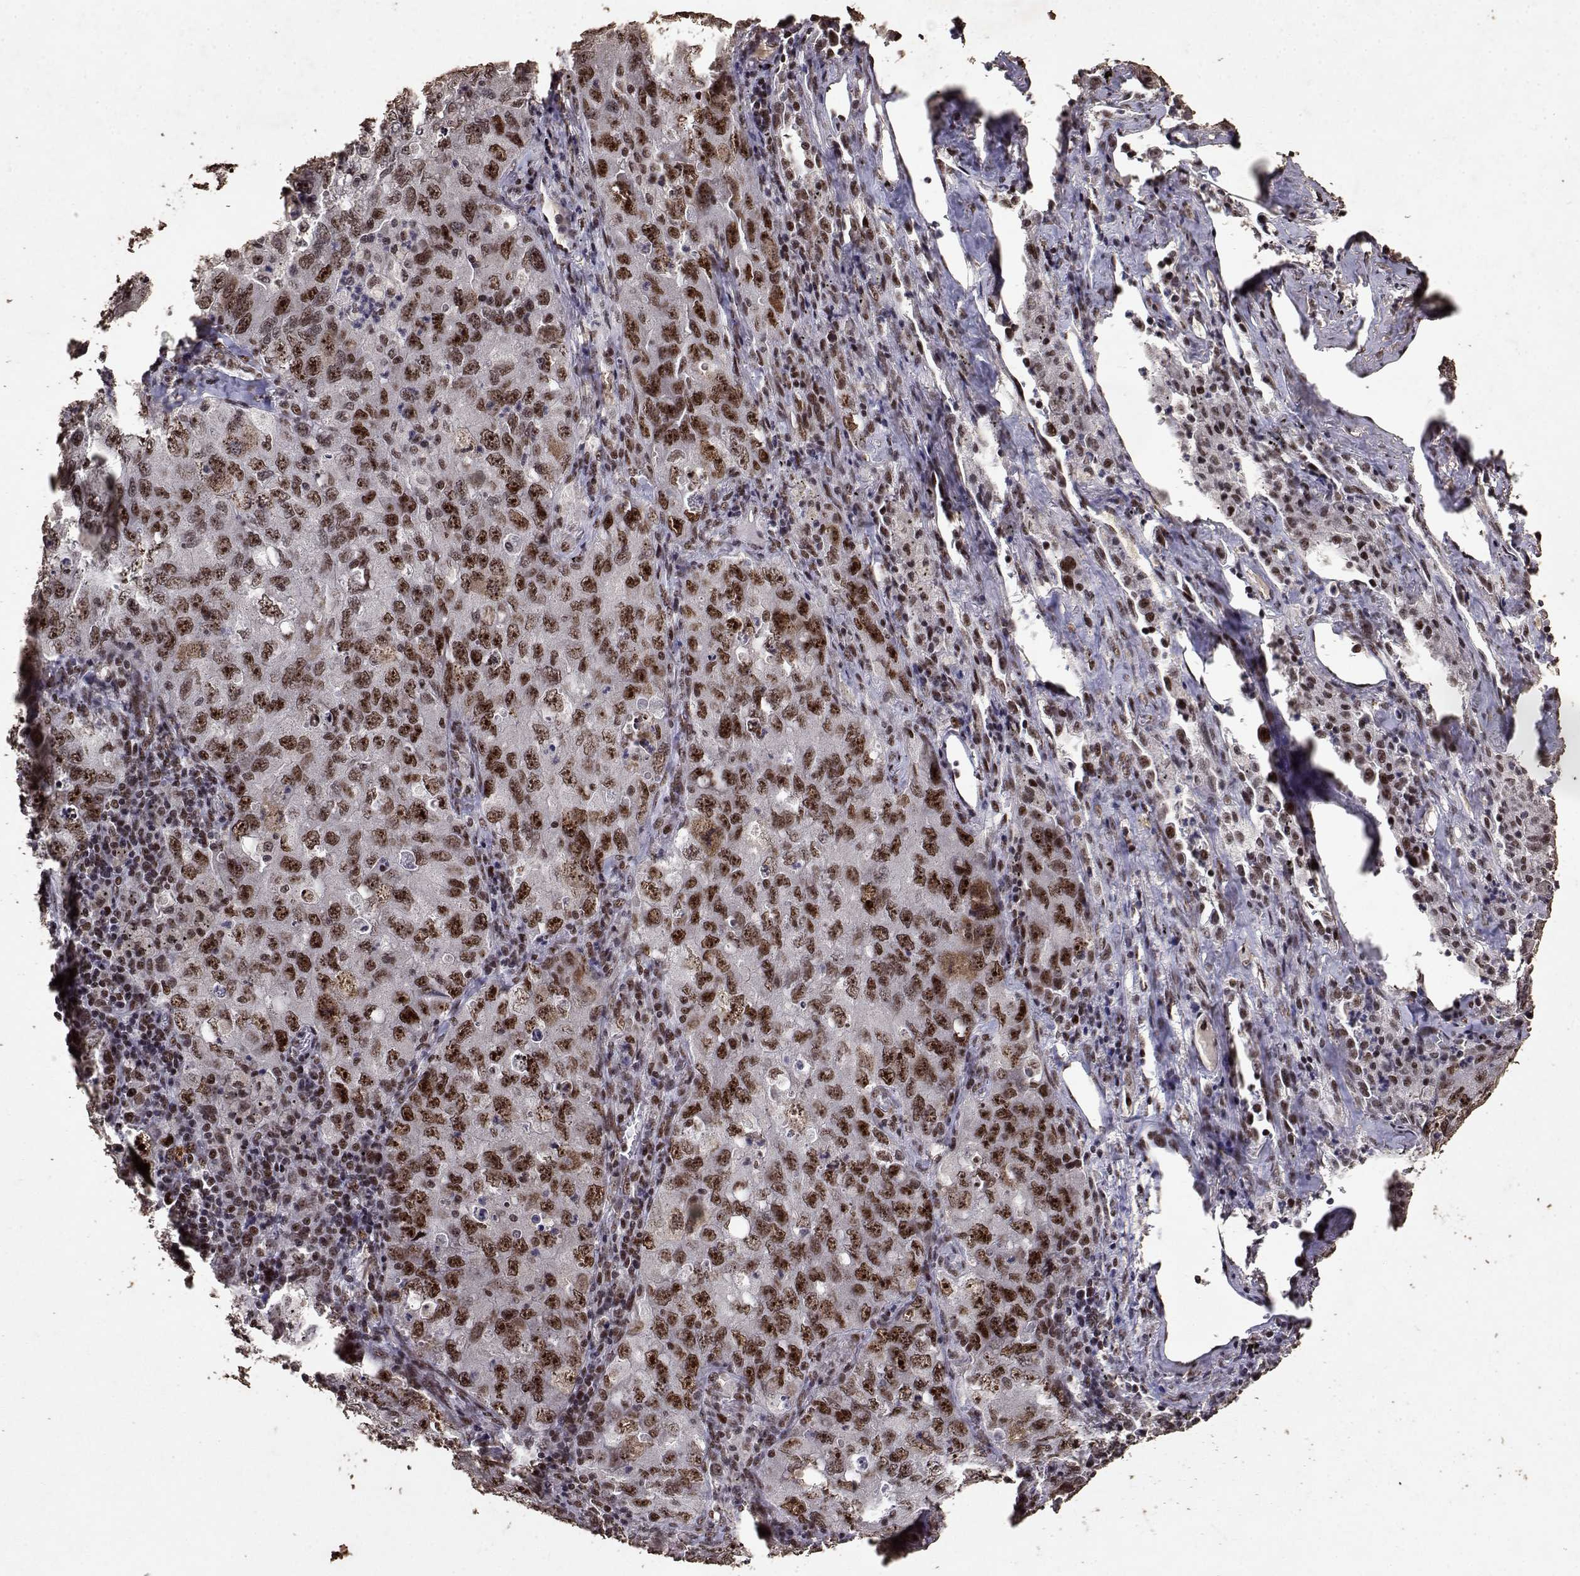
{"staining": {"intensity": "moderate", "quantity": ">75%", "location": "nuclear"}, "tissue": "lung cancer", "cell_type": "Tumor cells", "image_type": "cancer", "snomed": [{"axis": "morphology", "description": "Adenocarcinoma, NOS"}, {"axis": "topography", "description": "Lung"}], "caption": "Protein staining of lung cancer (adenocarcinoma) tissue demonstrates moderate nuclear positivity in about >75% of tumor cells.", "gene": "TOE1", "patient": {"sex": "female", "age": 57}}